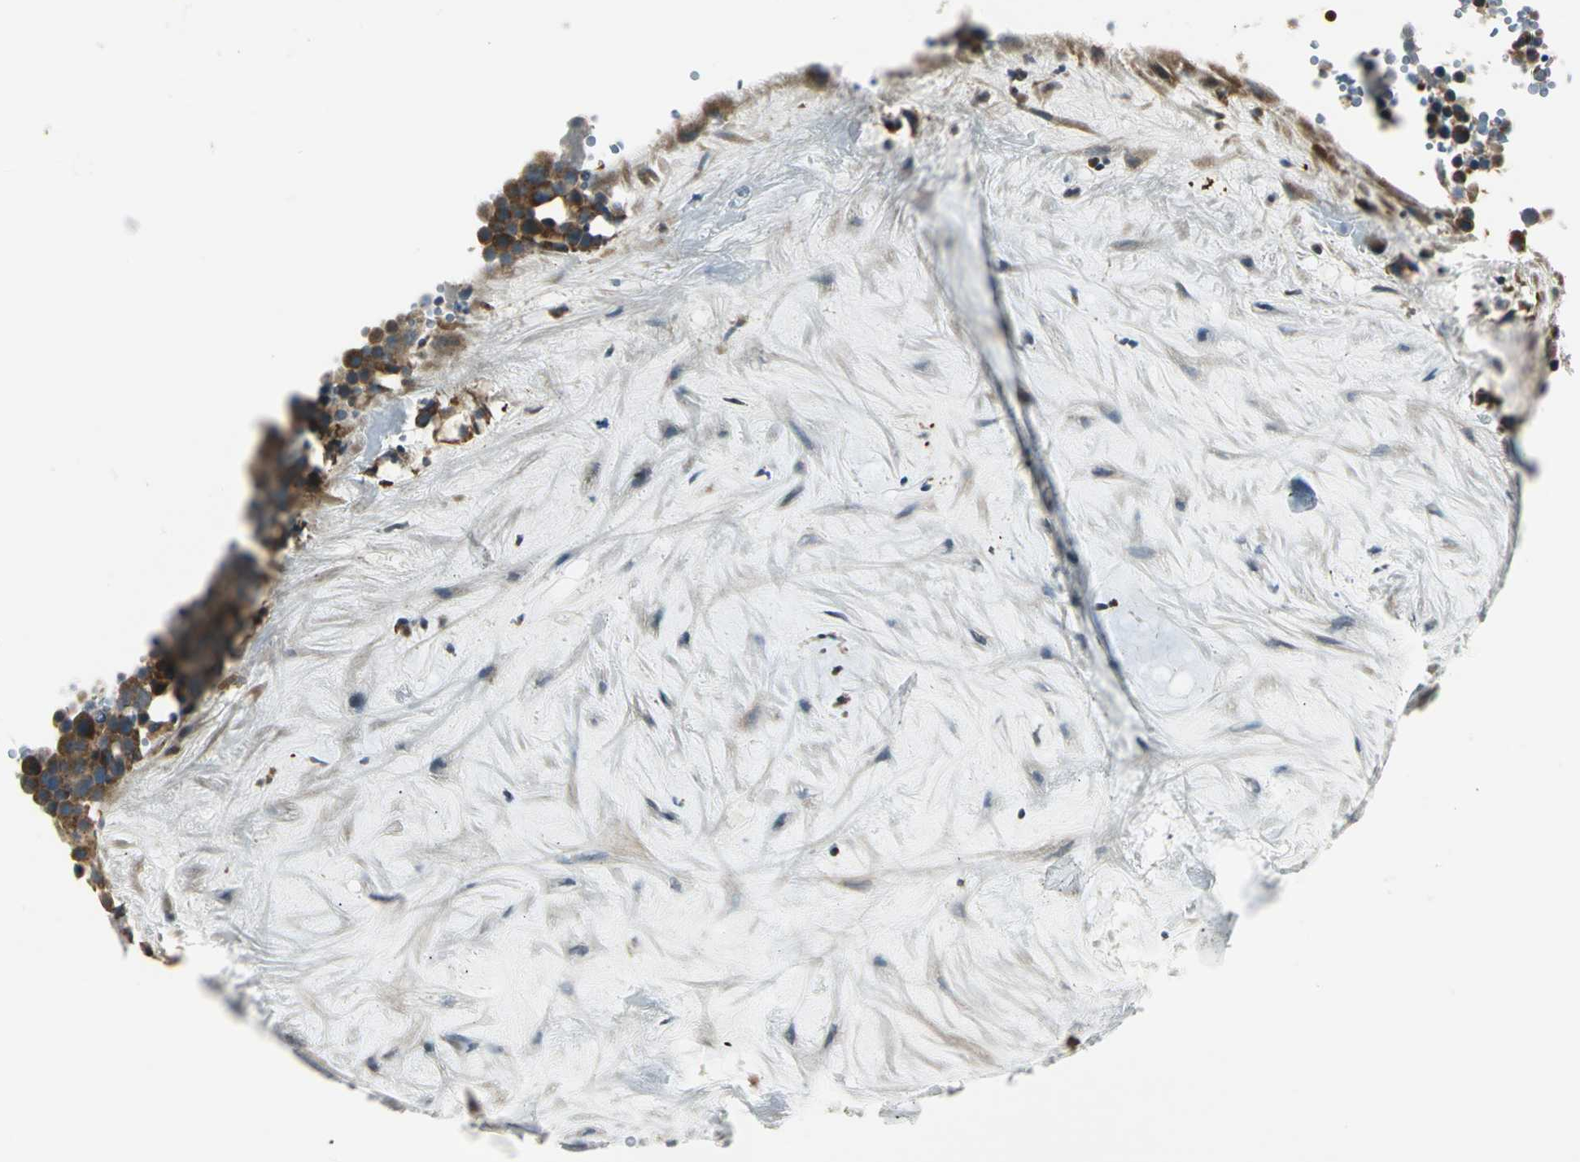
{"staining": {"intensity": "strong", "quantity": ">75%", "location": "cytoplasmic/membranous"}, "tissue": "testis cancer", "cell_type": "Tumor cells", "image_type": "cancer", "snomed": [{"axis": "morphology", "description": "Seminoma, NOS"}, {"axis": "topography", "description": "Testis"}], "caption": "Brown immunohistochemical staining in testis cancer (seminoma) shows strong cytoplasmic/membranous staining in about >75% of tumor cells.", "gene": "USP40", "patient": {"sex": "male", "age": 71}}